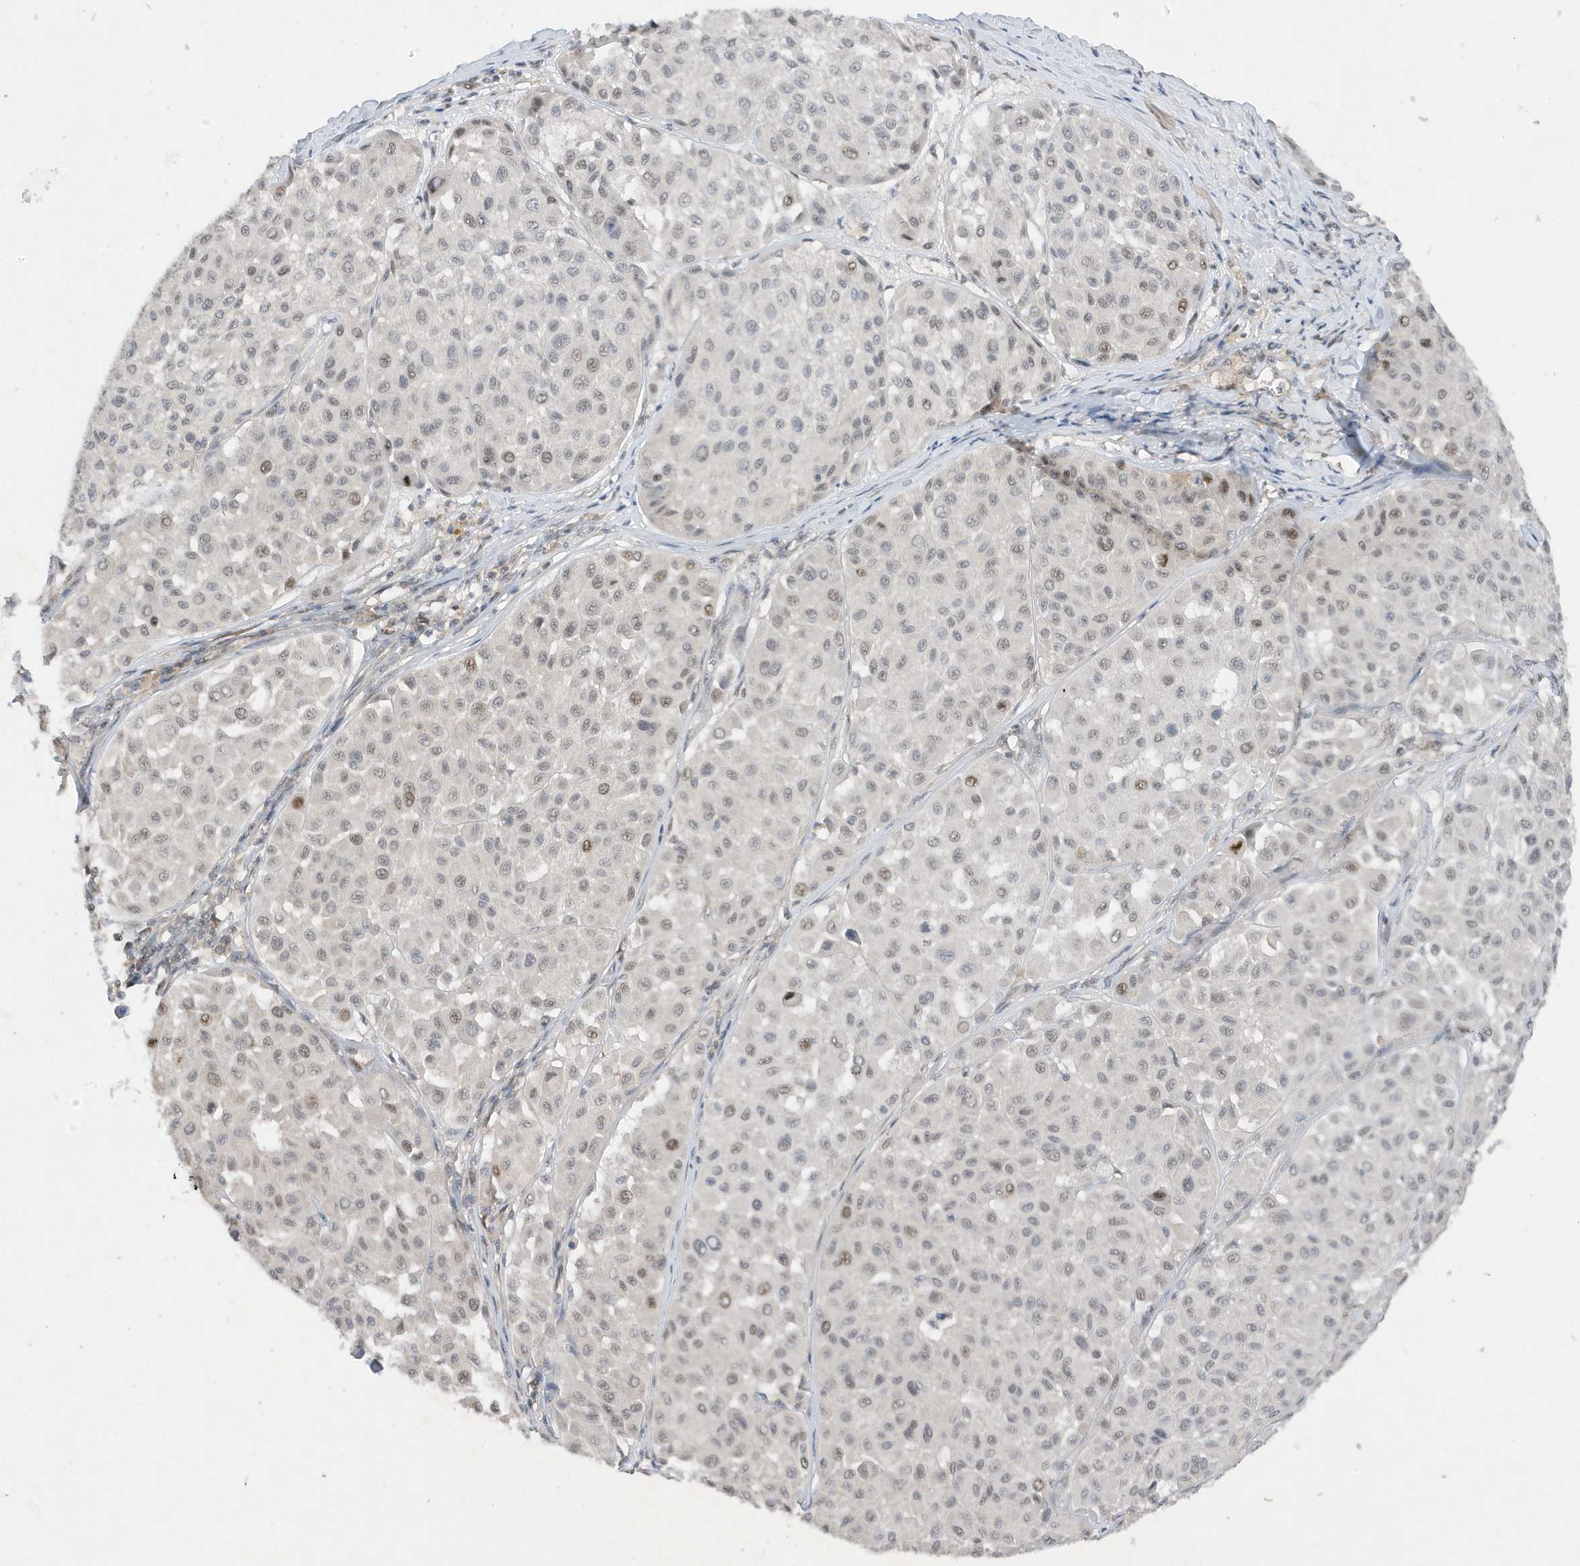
{"staining": {"intensity": "weak", "quantity": "<25%", "location": "nuclear"}, "tissue": "melanoma", "cell_type": "Tumor cells", "image_type": "cancer", "snomed": [{"axis": "morphology", "description": "Malignant melanoma, Metastatic site"}, {"axis": "topography", "description": "Soft tissue"}], "caption": "Tumor cells are negative for brown protein staining in melanoma.", "gene": "MAST3", "patient": {"sex": "male", "age": 41}}